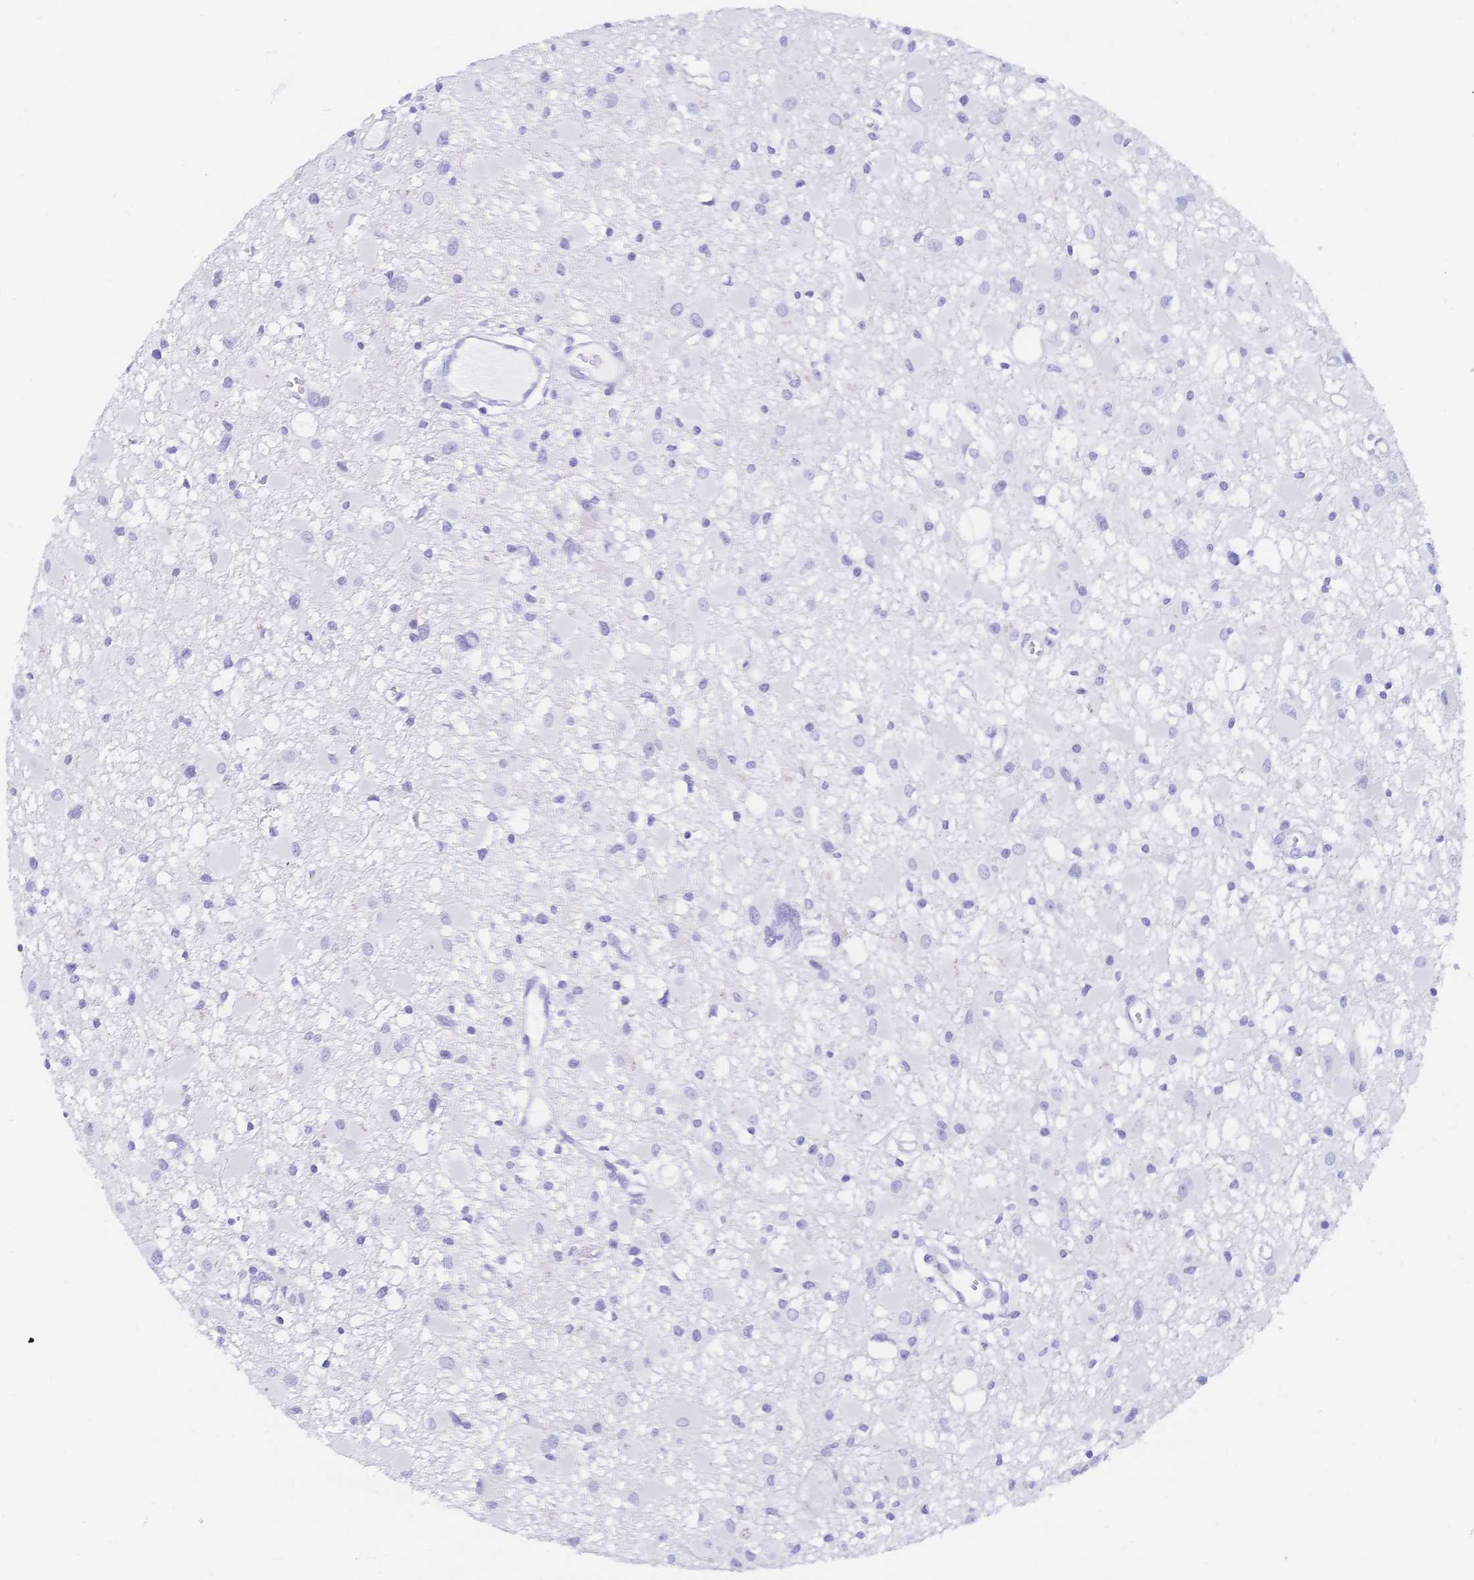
{"staining": {"intensity": "negative", "quantity": "none", "location": "none"}, "tissue": "glioma", "cell_type": "Tumor cells", "image_type": "cancer", "snomed": [{"axis": "morphology", "description": "Glioma, malignant, High grade"}, {"axis": "topography", "description": "Brain"}], "caption": "This is a image of immunohistochemistry staining of malignant glioma (high-grade), which shows no expression in tumor cells.", "gene": "MEP1B", "patient": {"sex": "male", "age": 54}}